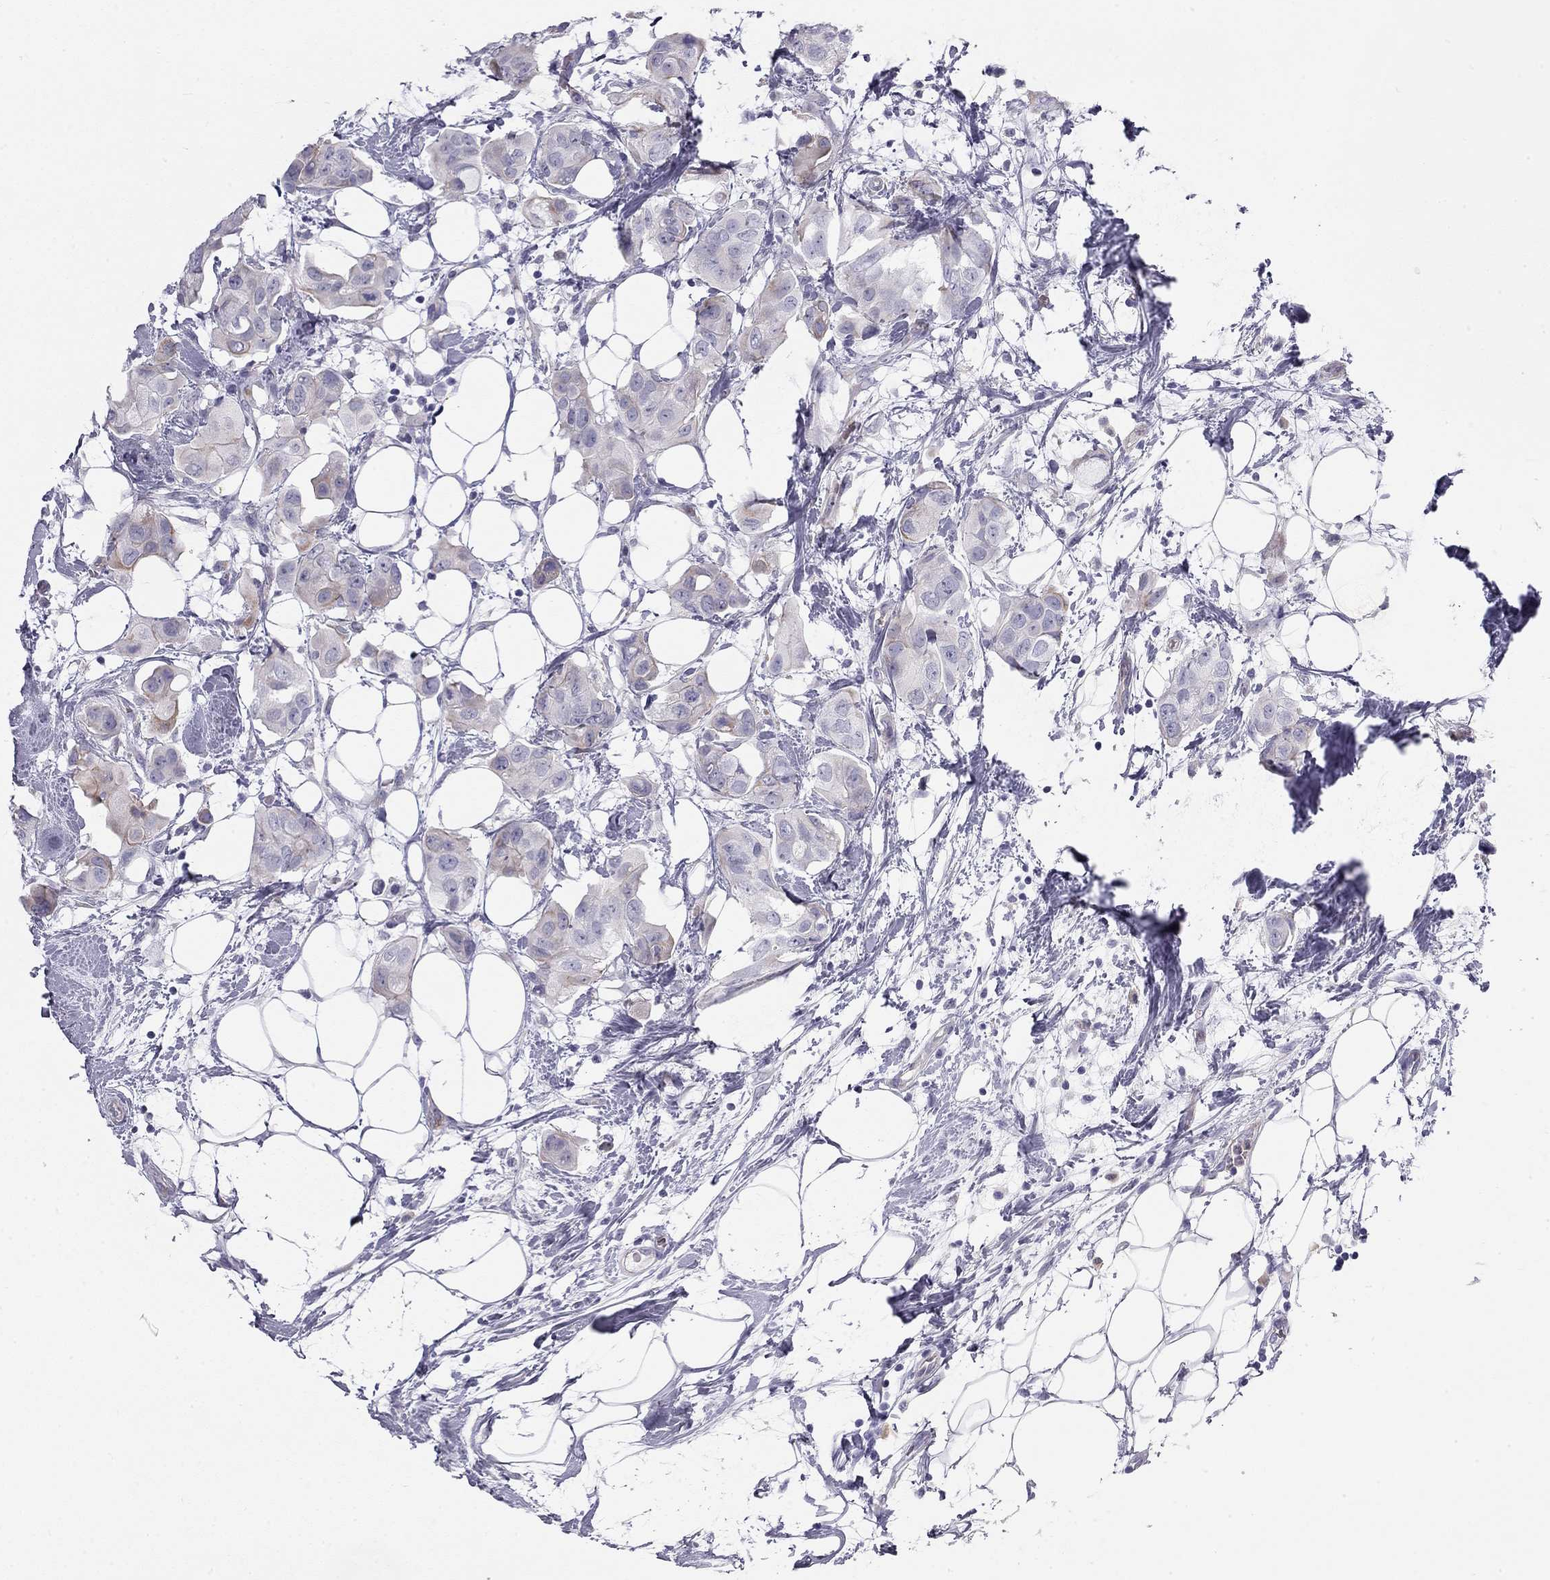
{"staining": {"intensity": "moderate", "quantity": "<25%", "location": "cytoplasmic/membranous"}, "tissue": "breast cancer", "cell_type": "Tumor cells", "image_type": "cancer", "snomed": [{"axis": "morphology", "description": "Normal tissue, NOS"}, {"axis": "morphology", "description": "Duct carcinoma"}, {"axis": "topography", "description": "Breast"}], "caption": "Approximately <25% of tumor cells in human intraductal carcinoma (breast) exhibit moderate cytoplasmic/membranous protein expression as visualized by brown immunohistochemical staining.", "gene": "TDRD6", "patient": {"sex": "female", "age": 40}}